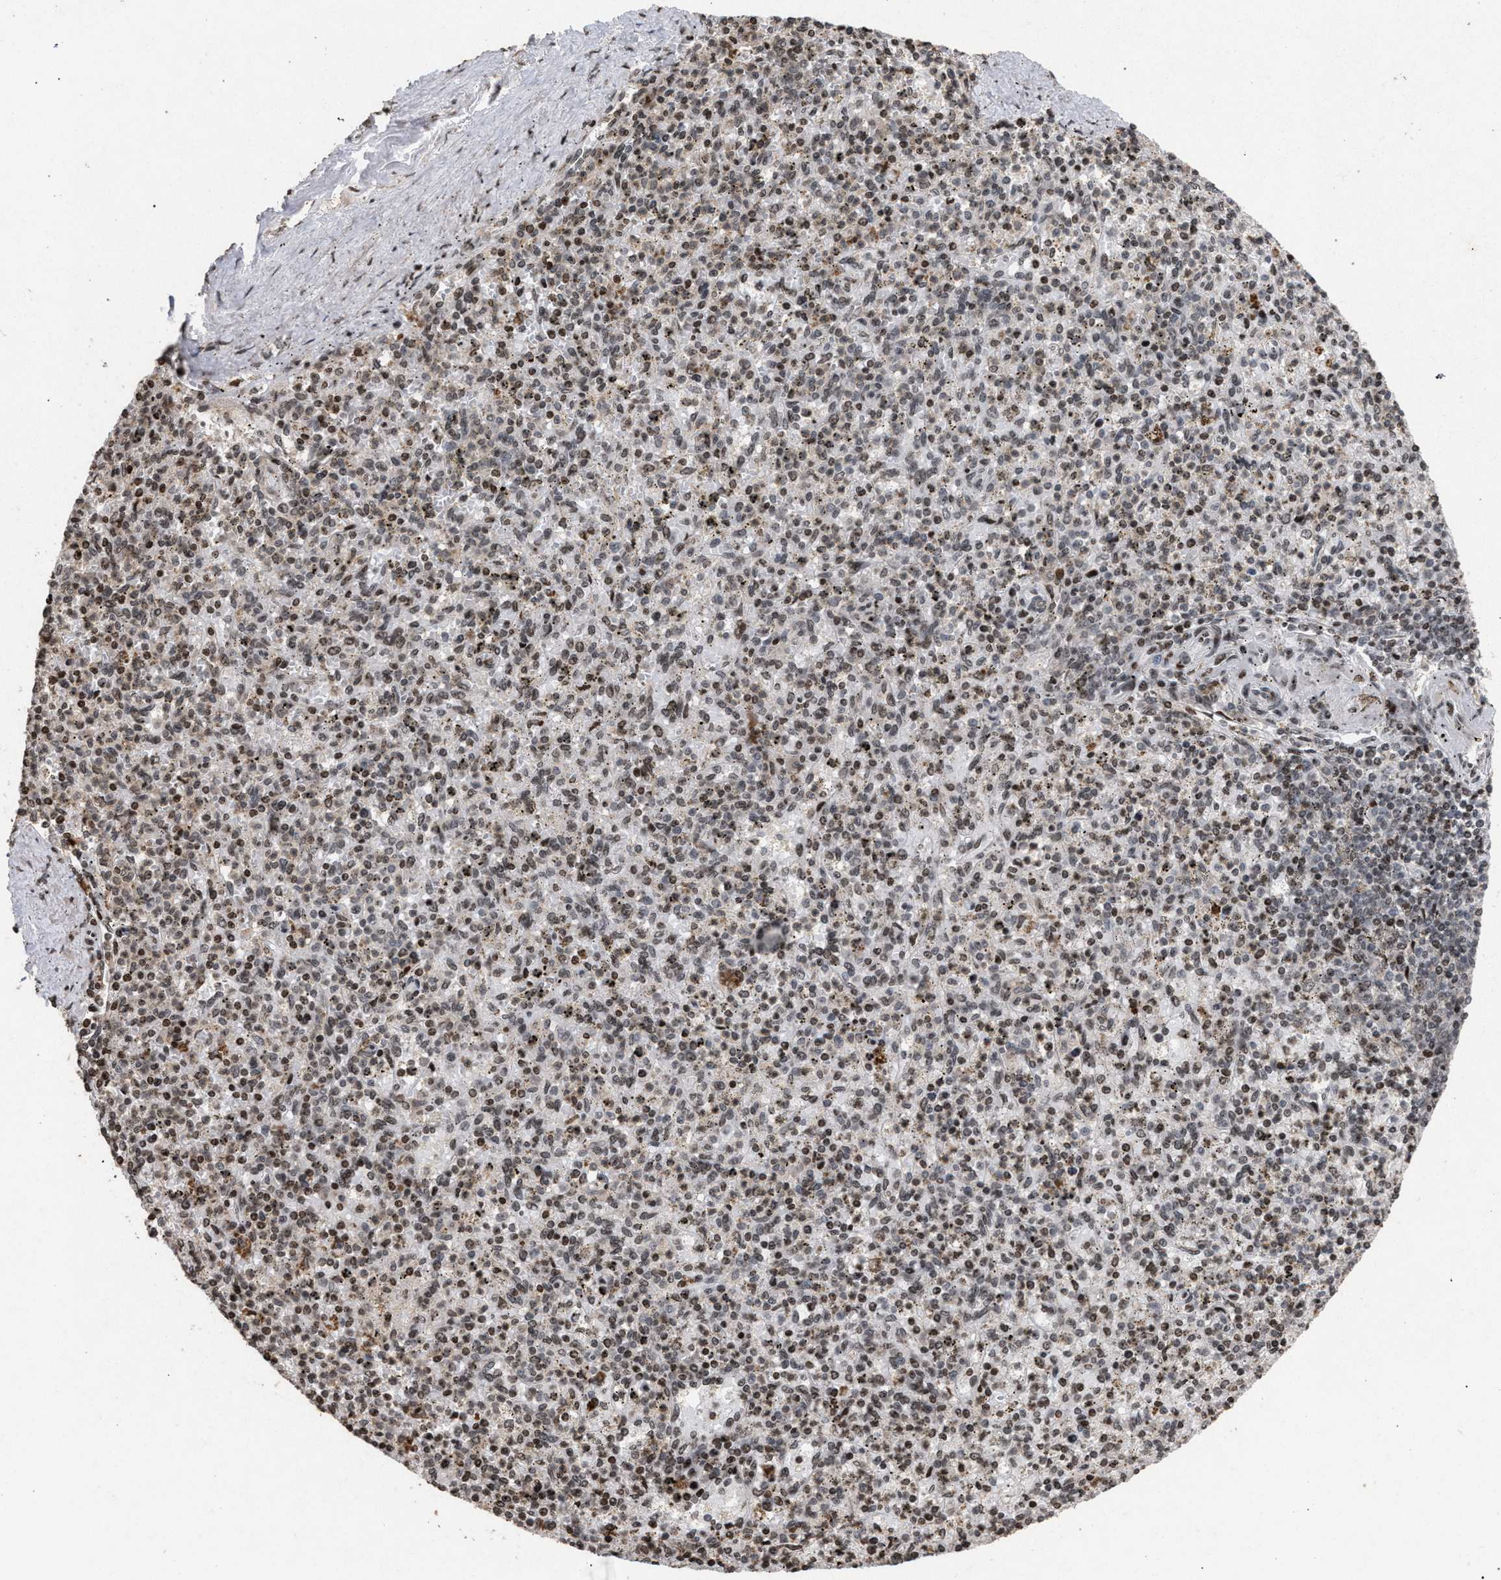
{"staining": {"intensity": "moderate", "quantity": ">75%", "location": "nuclear"}, "tissue": "spleen", "cell_type": "Cells in red pulp", "image_type": "normal", "snomed": [{"axis": "morphology", "description": "Normal tissue, NOS"}, {"axis": "topography", "description": "Spleen"}], "caption": "Immunohistochemical staining of normal human spleen shows moderate nuclear protein staining in approximately >75% of cells in red pulp.", "gene": "FOXD3", "patient": {"sex": "male", "age": 72}}